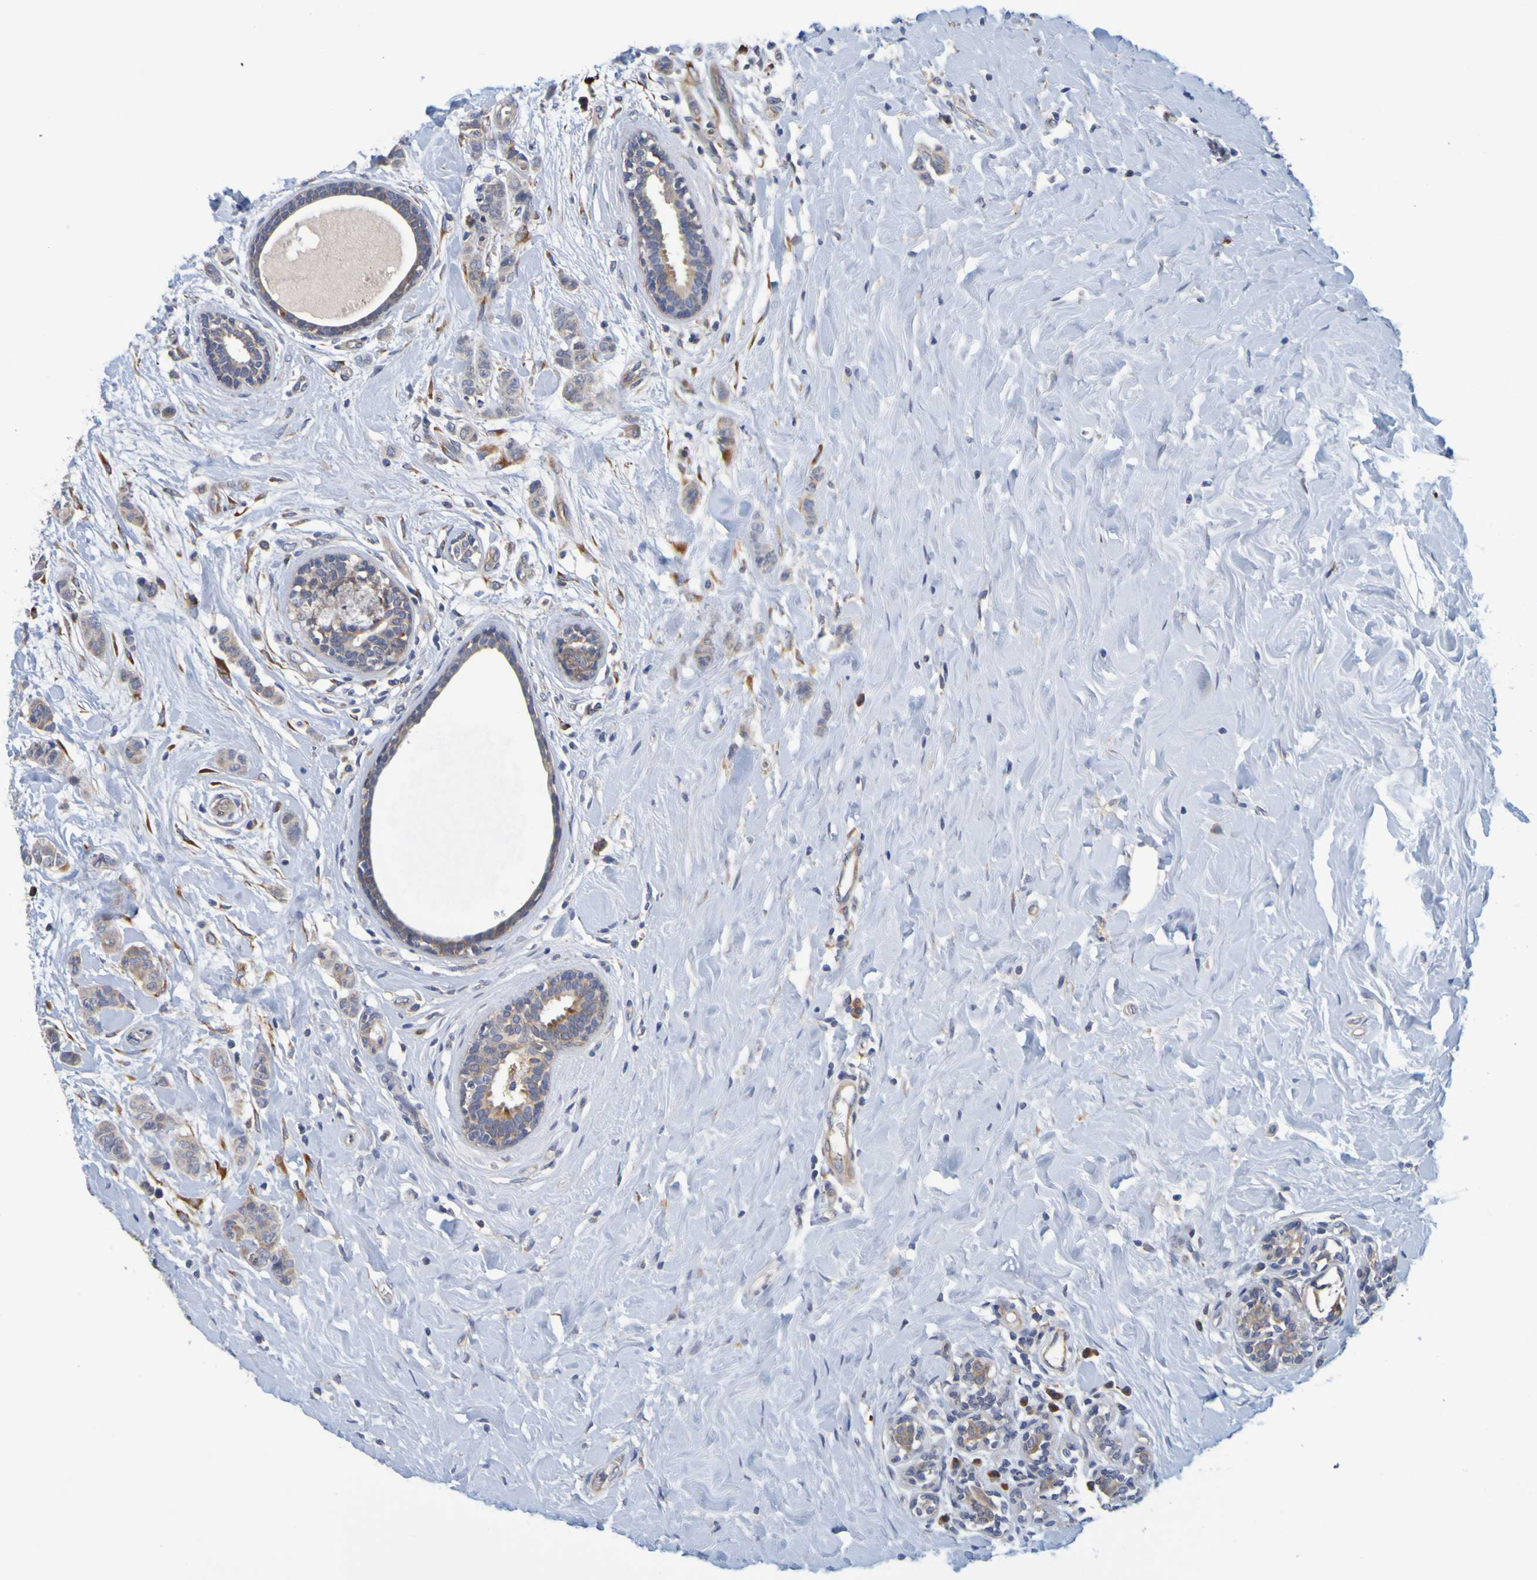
{"staining": {"intensity": "moderate", "quantity": ">75%", "location": "cytoplasmic/membranous"}, "tissue": "breast cancer", "cell_type": "Tumor cells", "image_type": "cancer", "snomed": [{"axis": "morphology", "description": "Normal tissue, NOS"}, {"axis": "morphology", "description": "Duct carcinoma"}, {"axis": "topography", "description": "Breast"}], "caption": "Protein expression analysis of human intraductal carcinoma (breast) reveals moderate cytoplasmic/membranous expression in about >75% of tumor cells. The staining was performed using DAB (3,3'-diaminobenzidine) to visualize the protein expression in brown, while the nuclei were stained in blue with hematoxylin (Magnification: 20x).", "gene": "SIL1", "patient": {"sex": "female", "age": 40}}